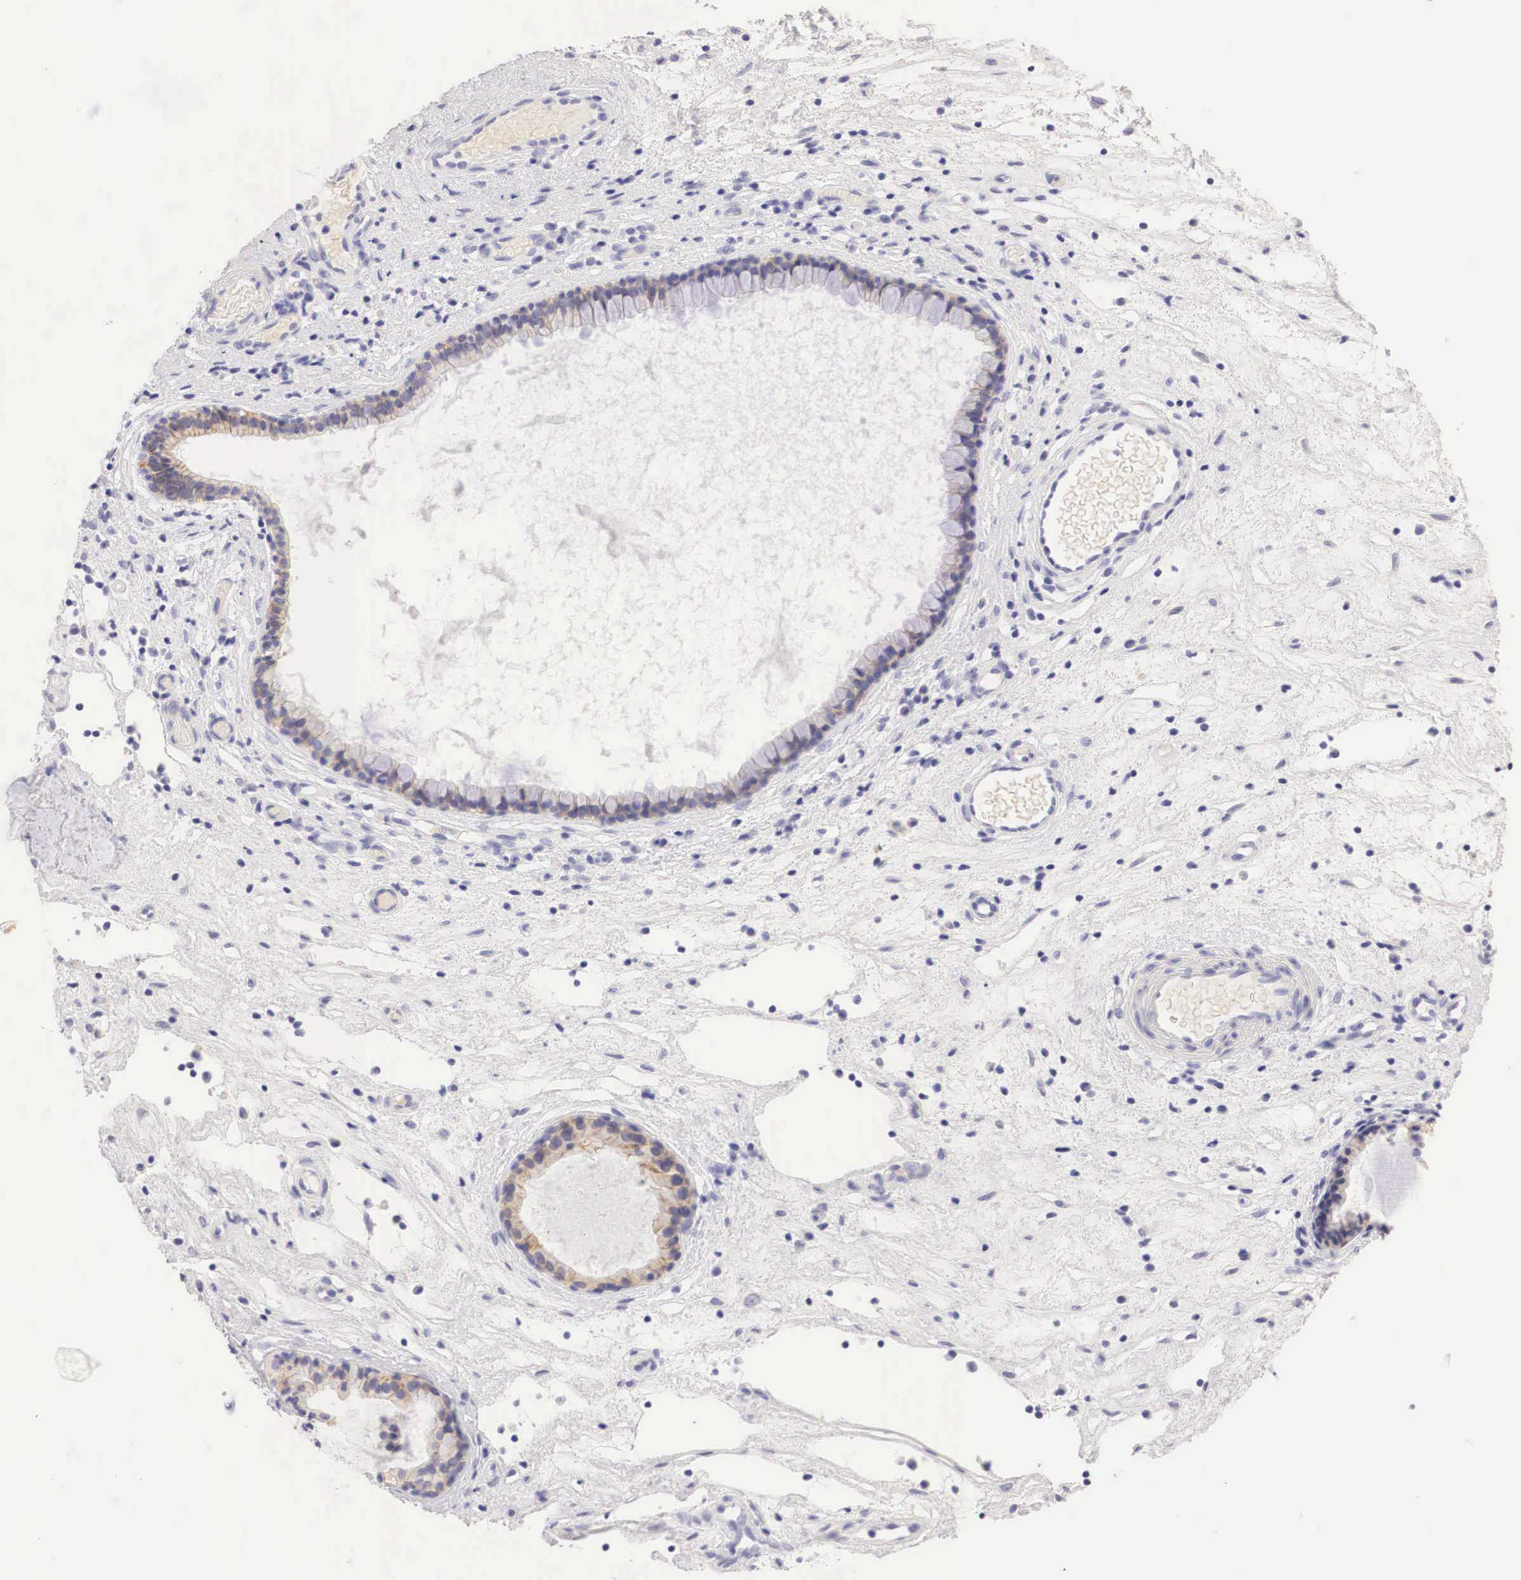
{"staining": {"intensity": "weak", "quantity": "25%-75%", "location": "cytoplasmic/membranous"}, "tissue": "nasopharynx", "cell_type": "Respiratory epithelial cells", "image_type": "normal", "snomed": [{"axis": "morphology", "description": "Normal tissue, NOS"}, {"axis": "topography", "description": "Nasopharynx"}], "caption": "Immunohistochemical staining of benign human nasopharynx demonstrates low levels of weak cytoplasmic/membranous staining in about 25%-75% of respiratory epithelial cells.", "gene": "ERBB2", "patient": {"sex": "female", "age": 78}}